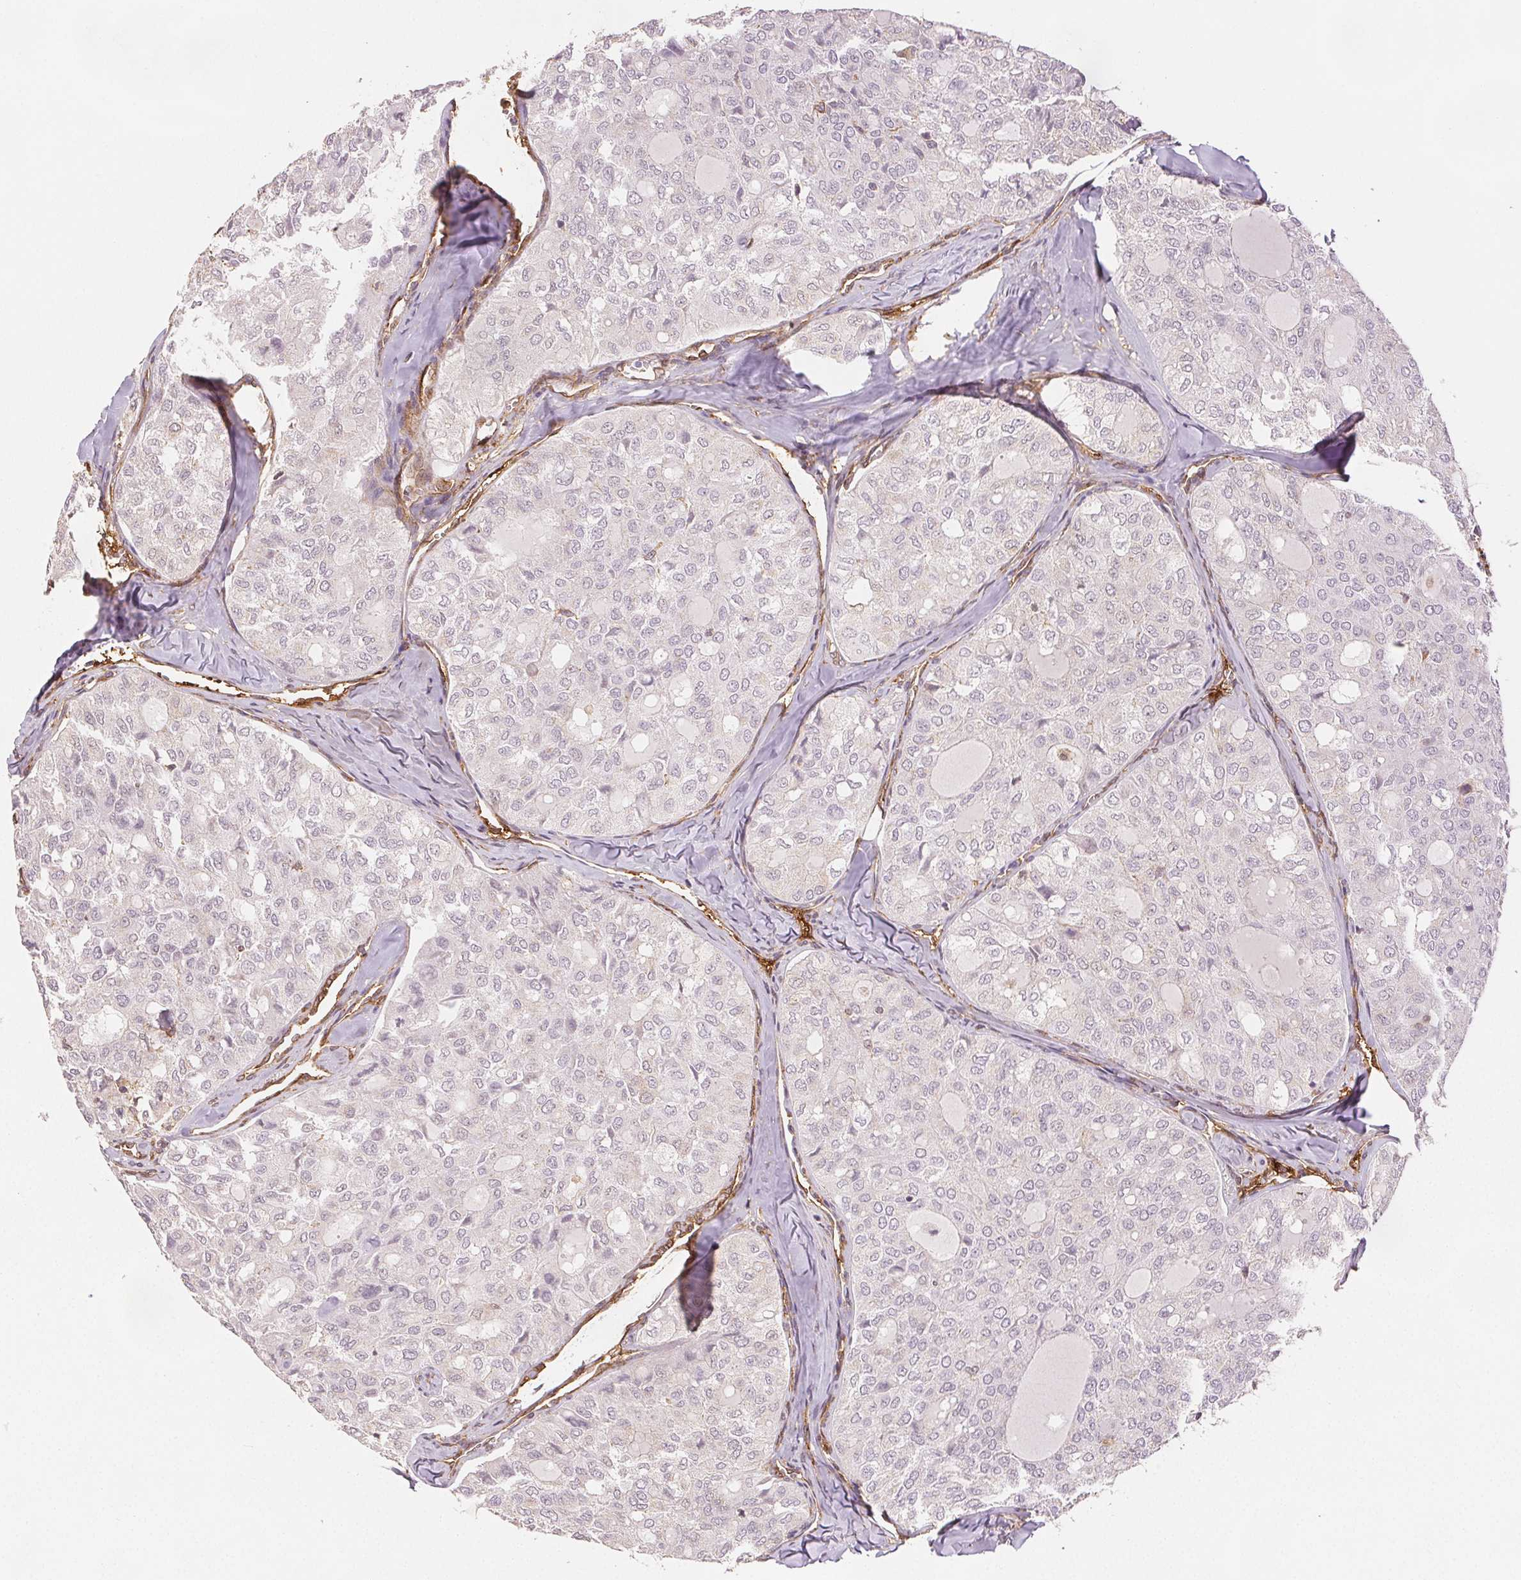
{"staining": {"intensity": "negative", "quantity": "none", "location": "none"}, "tissue": "thyroid cancer", "cell_type": "Tumor cells", "image_type": "cancer", "snomed": [{"axis": "morphology", "description": "Follicular adenoma carcinoma, NOS"}, {"axis": "topography", "description": "Thyroid gland"}], "caption": "There is no significant positivity in tumor cells of follicular adenoma carcinoma (thyroid).", "gene": "DIAPH2", "patient": {"sex": "male", "age": 75}}